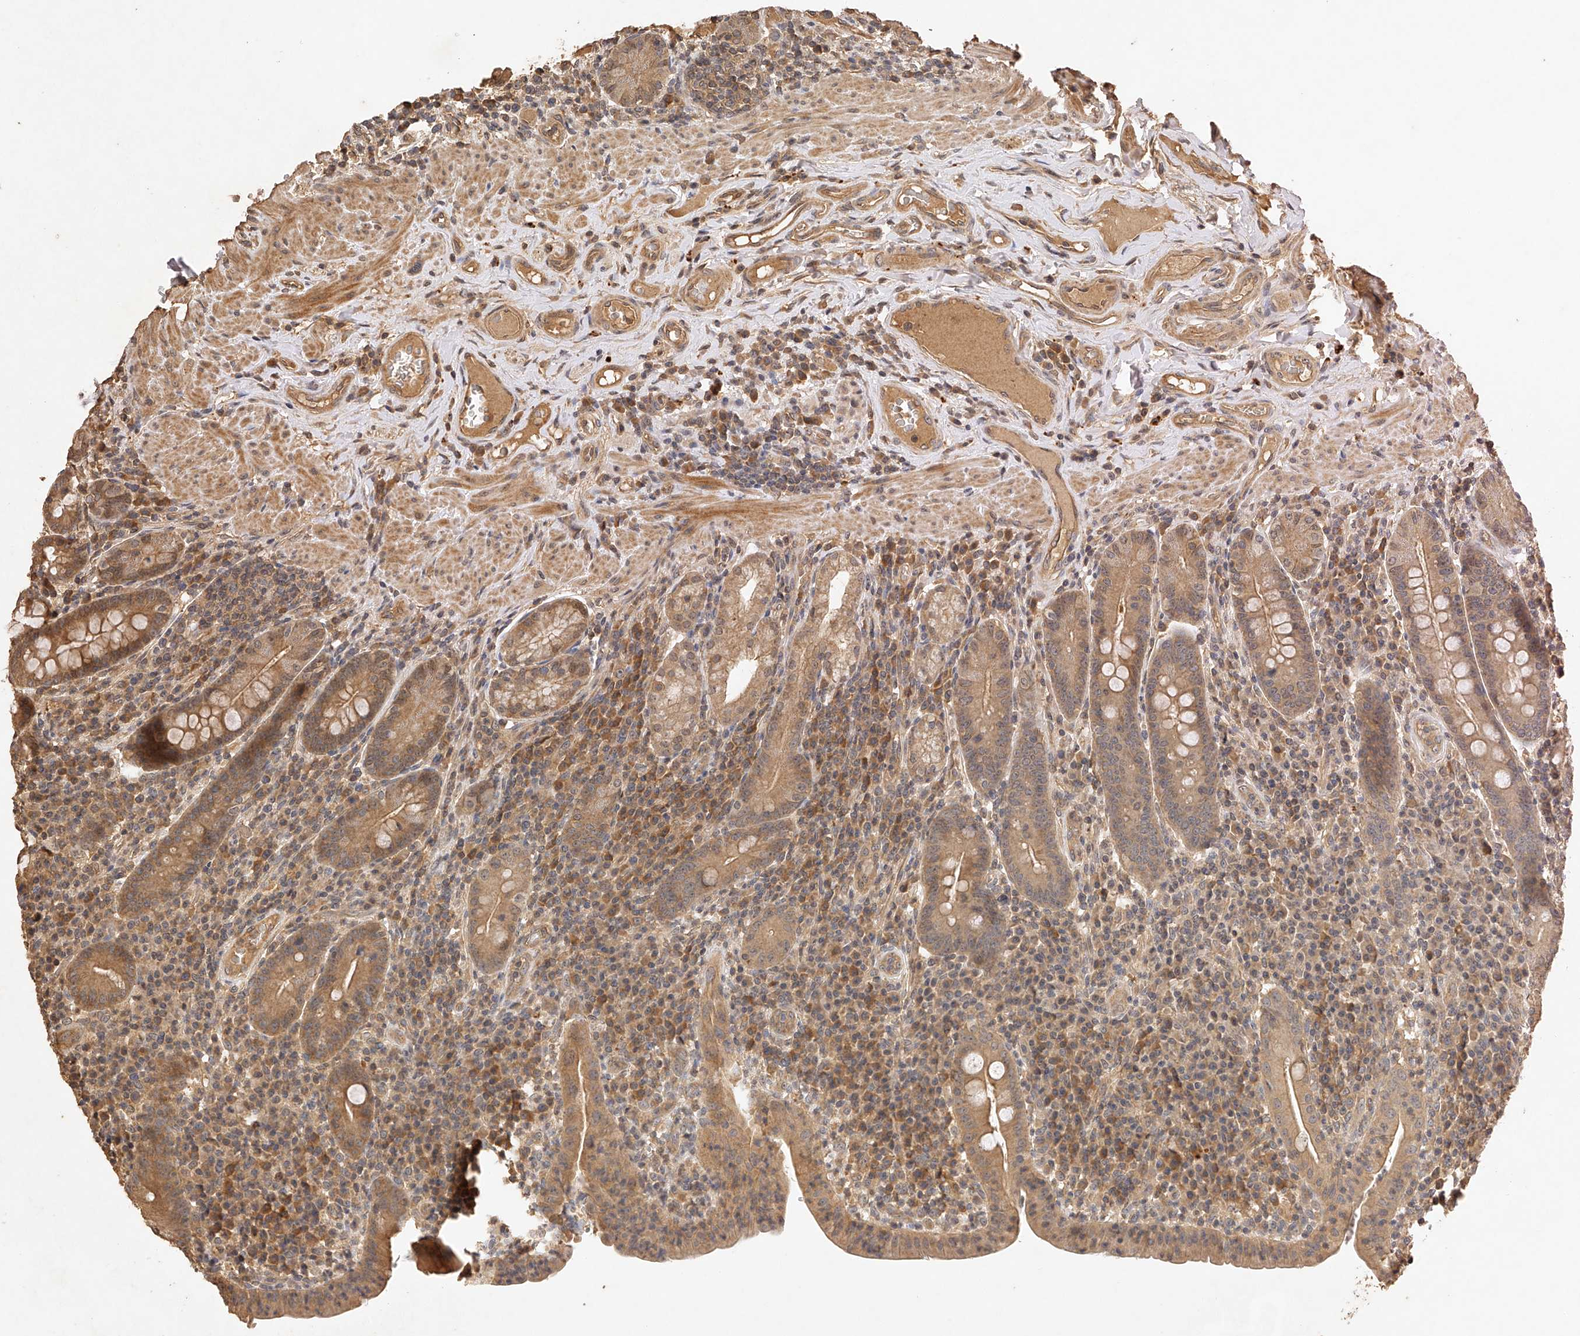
{"staining": {"intensity": "moderate", "quantity": ">75%", "location": "cytoplasmic/membranous"}, "tissue": "duodenum", "cell_type": "Glandular cells", "image_type": "normal", "snomed": [{"axis": "morphology", "description": "Normal tissue, NOS"}, {"axis": "morphology", "description": "Adenocarcinoma, NOS"}, {"axis": "topography", "description": "Pancreas"}, {"axis": "topography", "description": "Duodenum"}], "caption": "Normal duodenum displays moderate cytoplasmic/membranous expression in approximately >75% of glandular cells.", "gene": "NSMAF", "patient": {"sex": "male", "age": 50}}